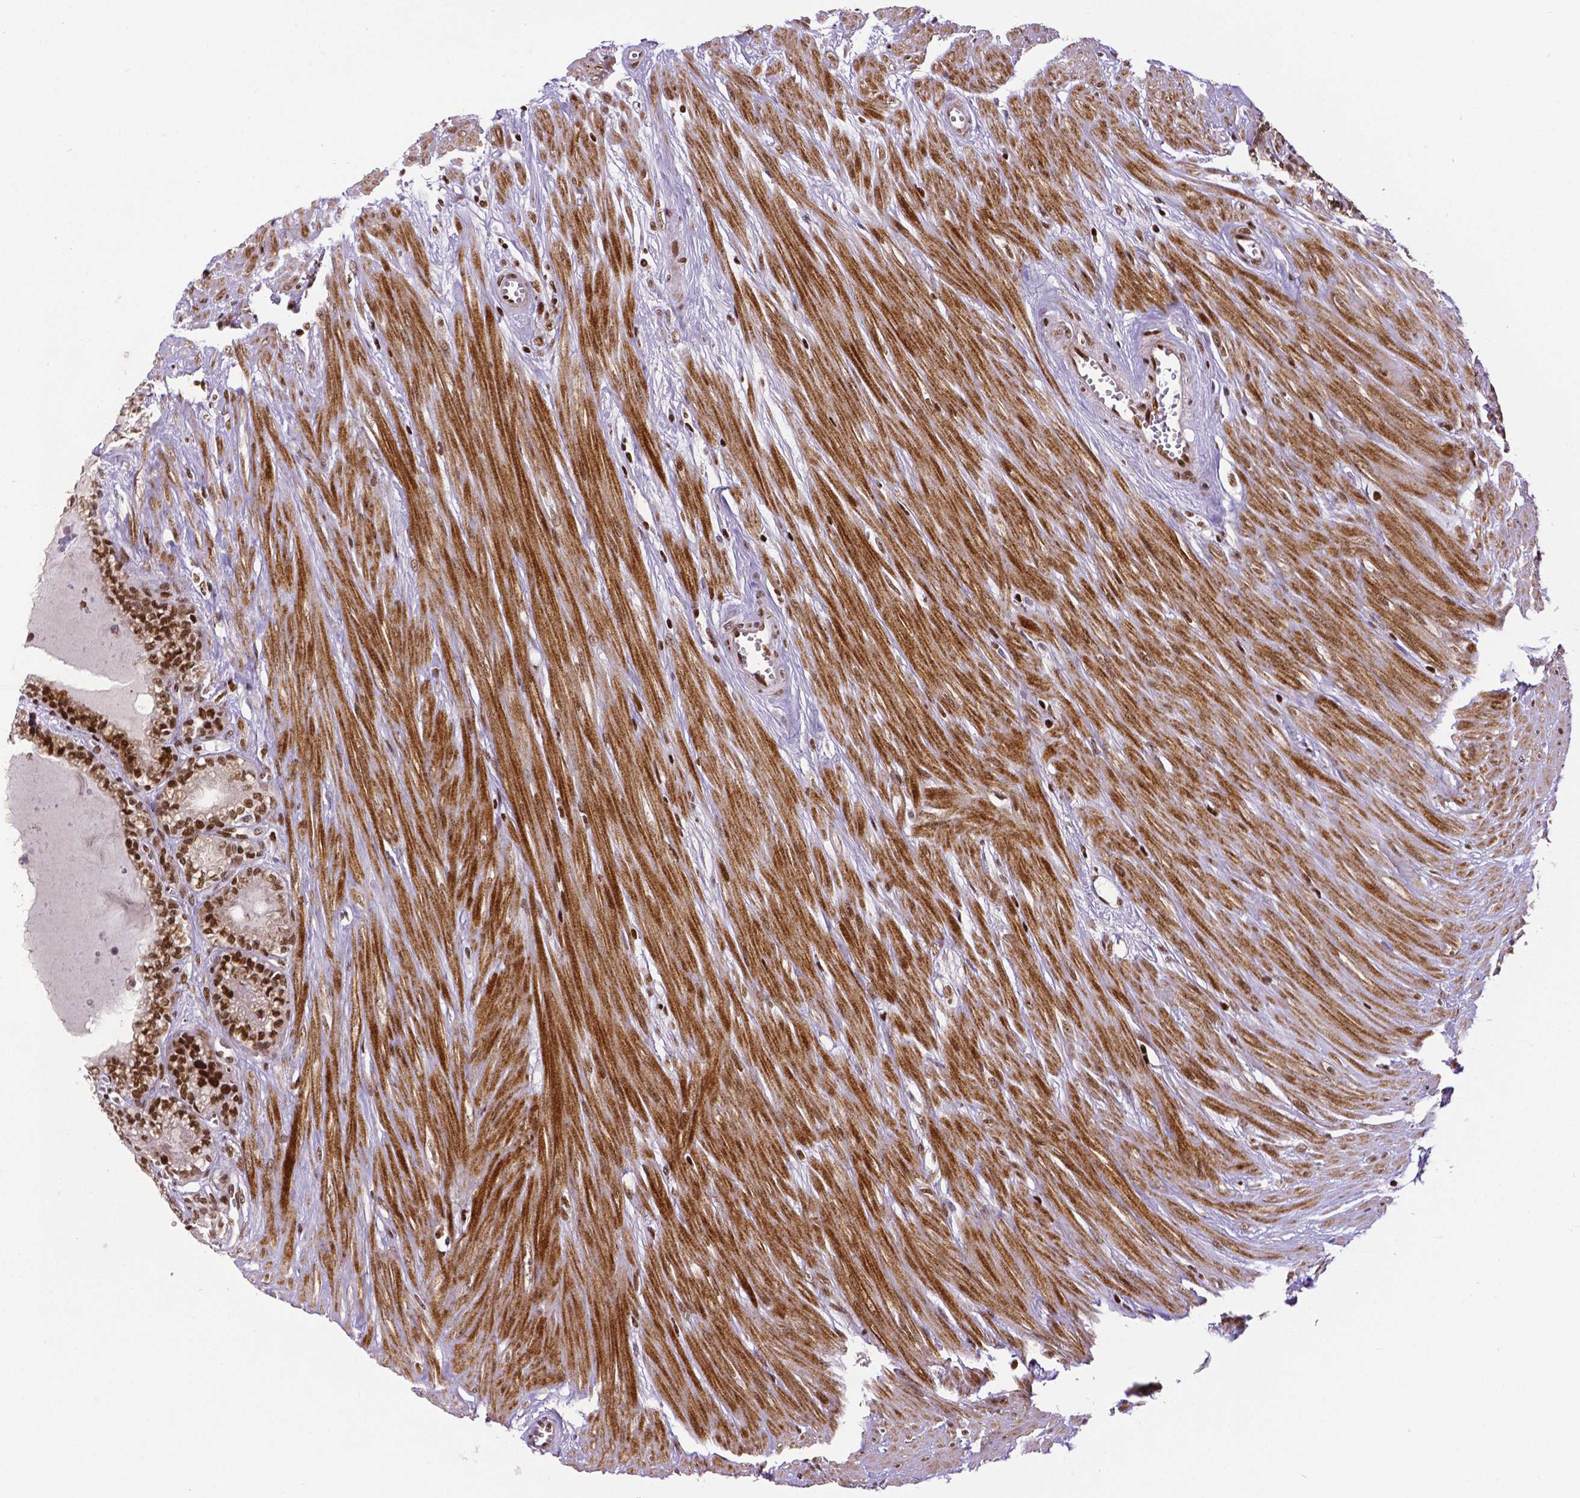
{"staining": {"intensity": "moderate", "quantity": ">75%", "location": "nuclear"}, "tissue": "seminal vesicle", "cell_type": "Glandular cells", "image_type": "normal", "snomed": [{"axis": "morphology", "description": "Normal tissue, NOS"}, {"axis": "morphology", "description": "Urothelial carcinoma, NOS"}, {"axis": "topography", "description": "Urinary bladder"}, {"axis": "topography", "description": "Seminal veicle"}], "caption": "Human seminal vesicle stained with a brown dye reveals moderate nuclear positive expression in about >75% of glandular cells.", "gene": "CTCF", "patient": {"sex": "male", "age": 76}}